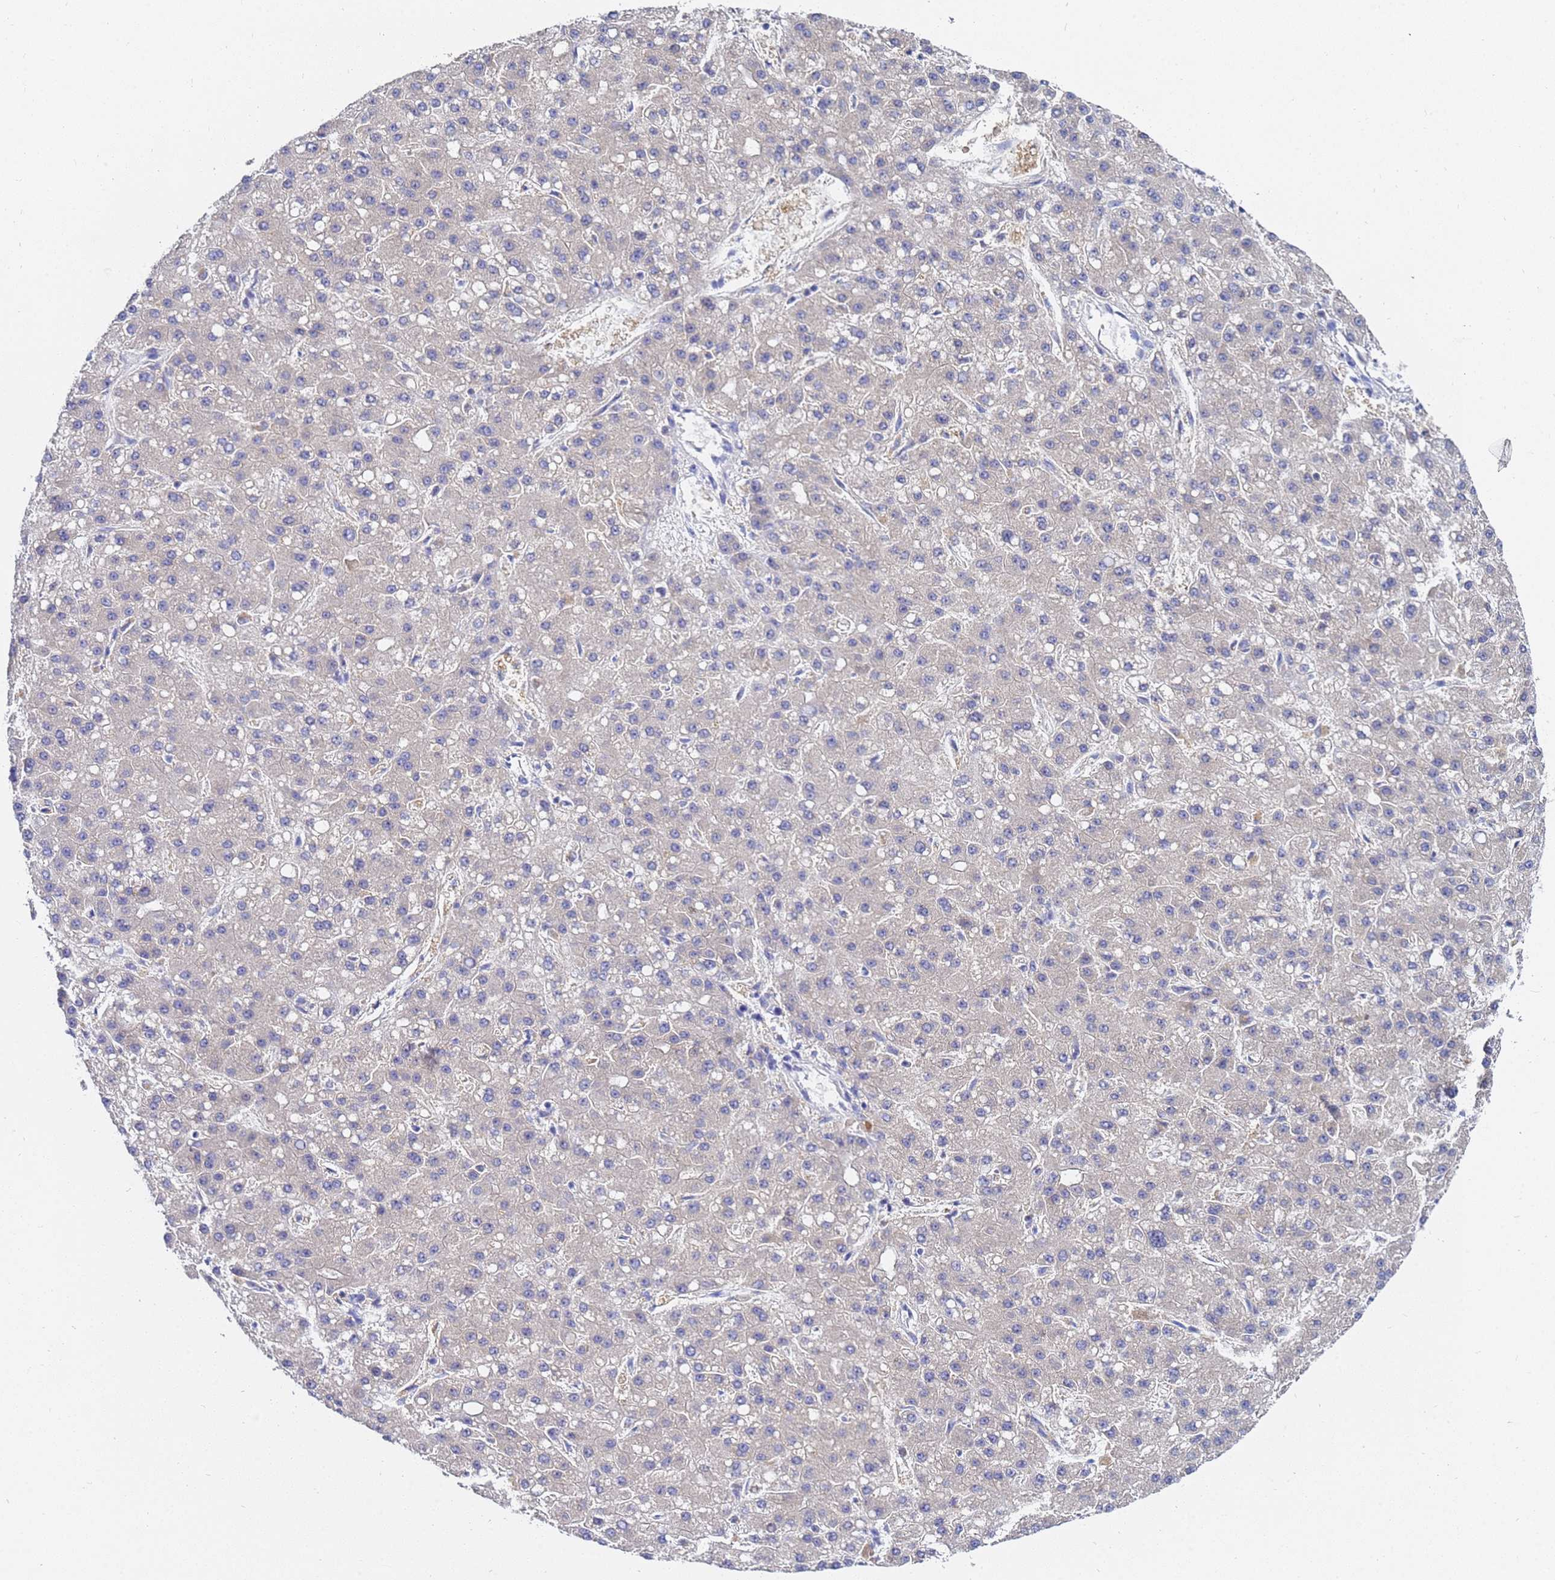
{"staining": {"intensity": "negative", "quantity": "none", "location": "none"}, "tissue": "liver cancer", "cell_type": "Tumor cells", "image_type": "cancer", "snomed": [{"axis": "morphology", "description": "Carcinoma, Hepatocellular, NOS"}, {"axis": "topography", "description": "Liver"}], "caption": "Immunohistochemical staining of liver cancer shows no significant expression in tumor cells. The staining is performed using DAB (3,3'-diaminobenzidine) brown chromogen with nuclei counter-stained in using hematoxylin.", "gene": "C2orf72", "patient": {"sex": "male", "age": 67}}